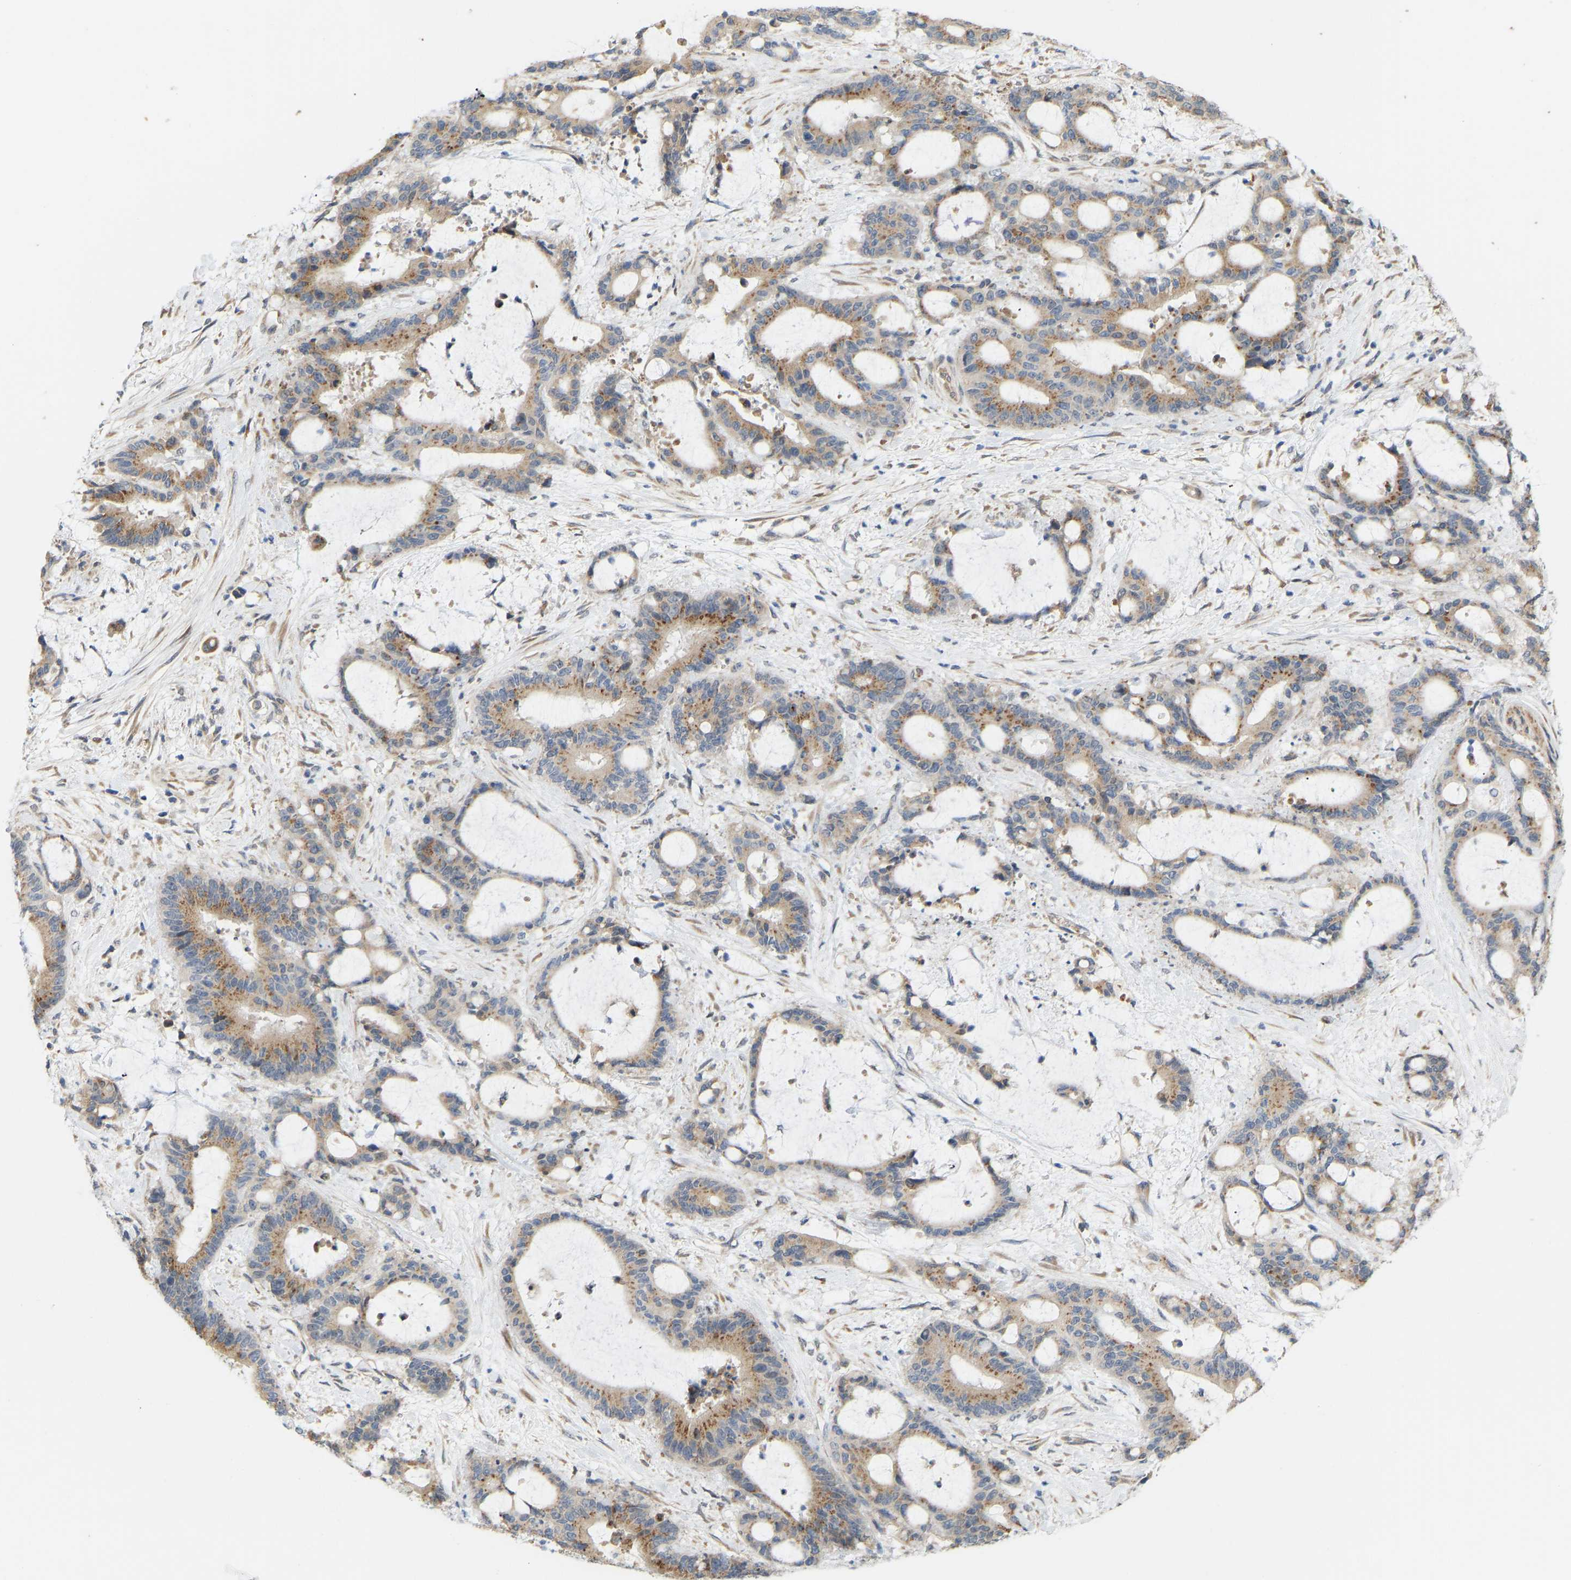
{"staining": {"intensity": "moderate", "quantity": ">75%", "location": "cytoplasmic/membranous"}, "tissue": "liver cancer", "cell_type": "Tumor cells", "image_type": "cancer", "snomed": [{"axis": "morphology", "description": "Normal tissue, NOS"}, {"axis": "morphology", "description": "Cholangiocarcinoma"}, {"axis": "topography", "description": "Liver"}, {"axis": "topography", "description": "Peripheral nerve tissue"}], "caption": "Immunohistochemical staining of human cholangiocarcinoma (liver) demonstrates medium levels of moderate cytoplasmic/membranous protein staining in approximately >75% of tumor cells.", "gene": "BEND3", "patient": {"sex": "female", "age": 73}}